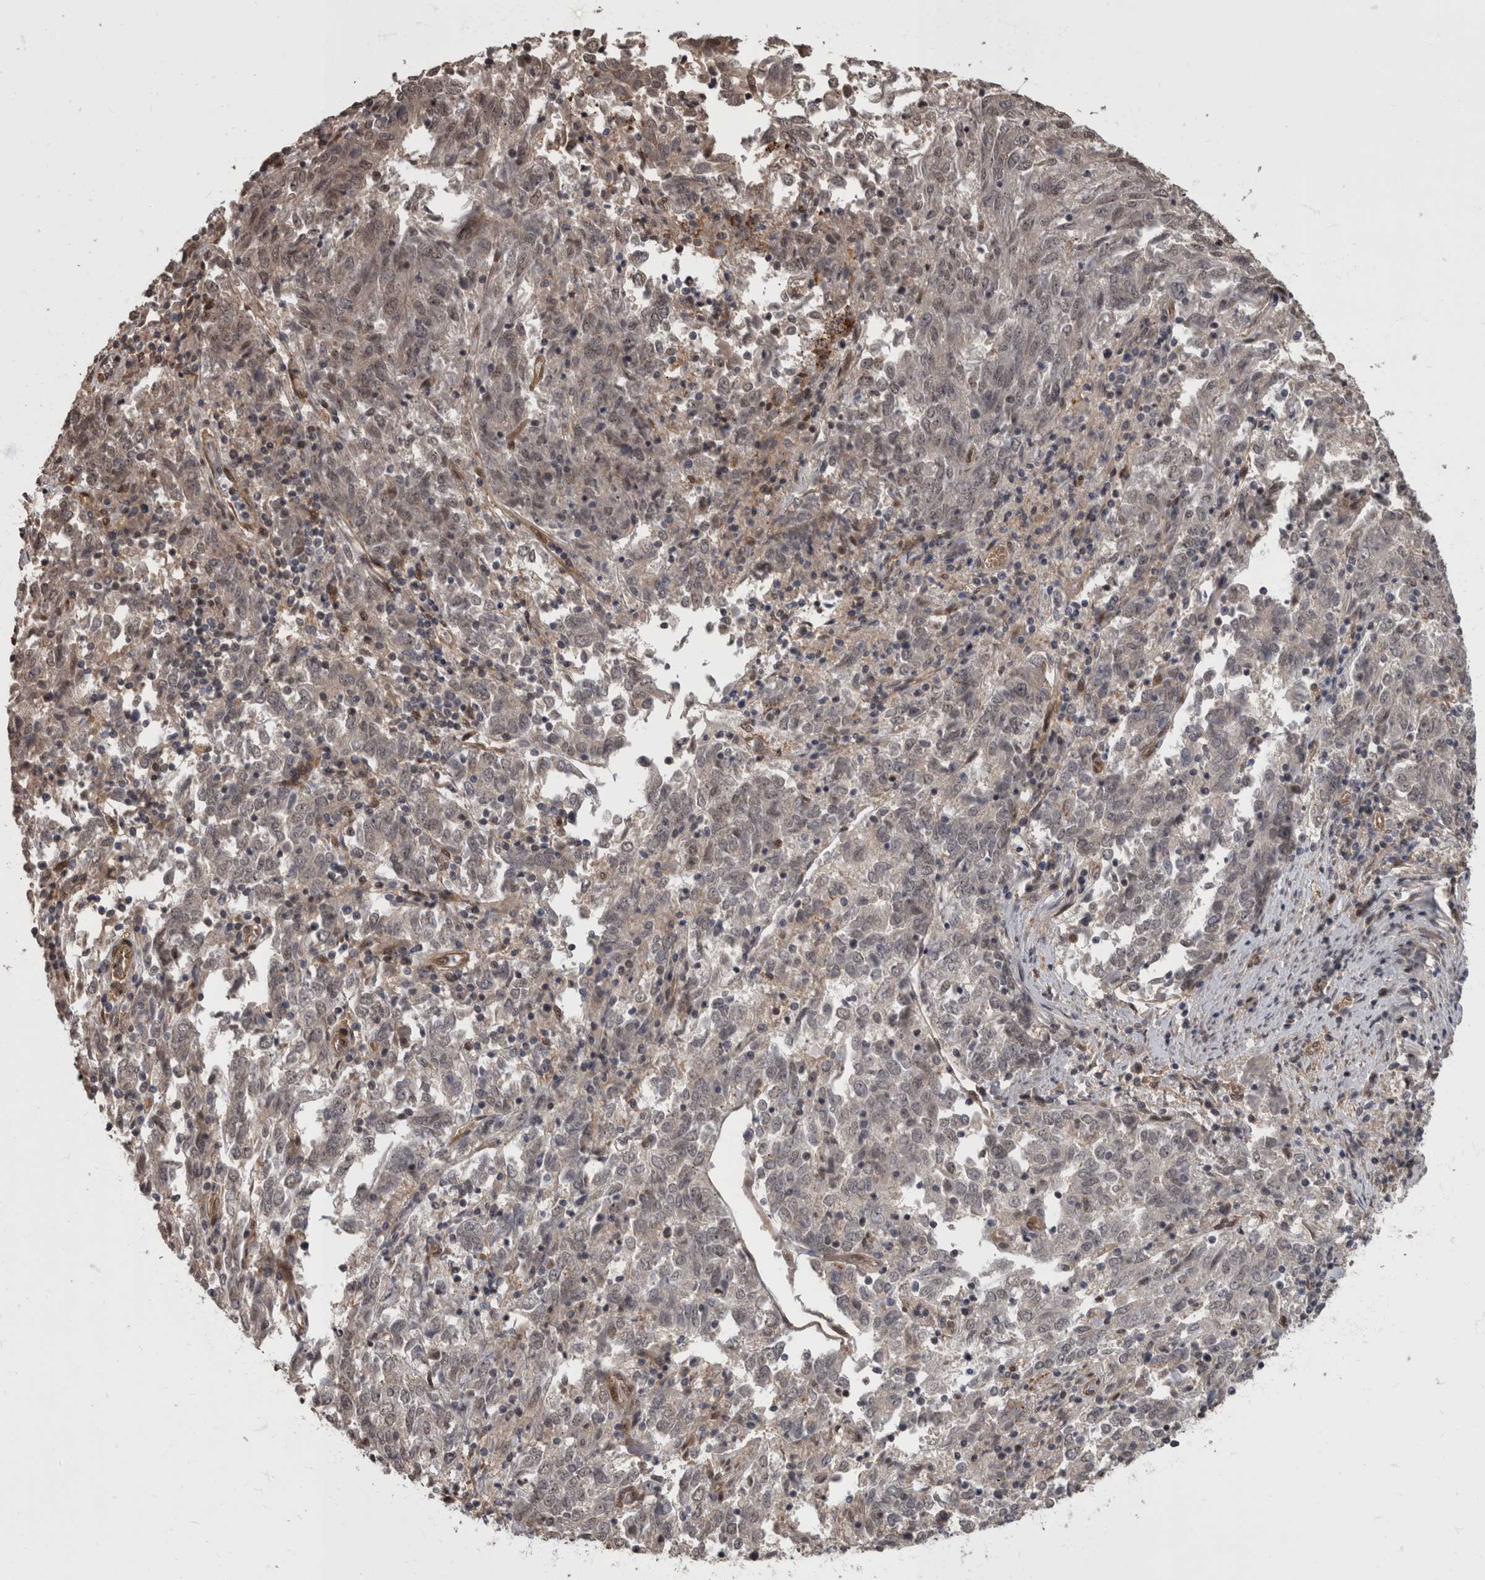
{"staining": {"intensity": "negative", "quantity": "none", "location": "none"}, "tissue": "endometrial cancer", "cell_type": "Tumor cells", "image_type": "cancer", "snomed": [{"axis": "morphology", "description": "Adenocarcinoma, NOS"}, {"axis": "topography", "description": "Endometrium"}], "caption": "Protein analysis of endometrial adenocarcinoma exhibits no significant staining in tumor cells.", "gene": "AKT3", "patient": {"sex": "female", "age": 80}}